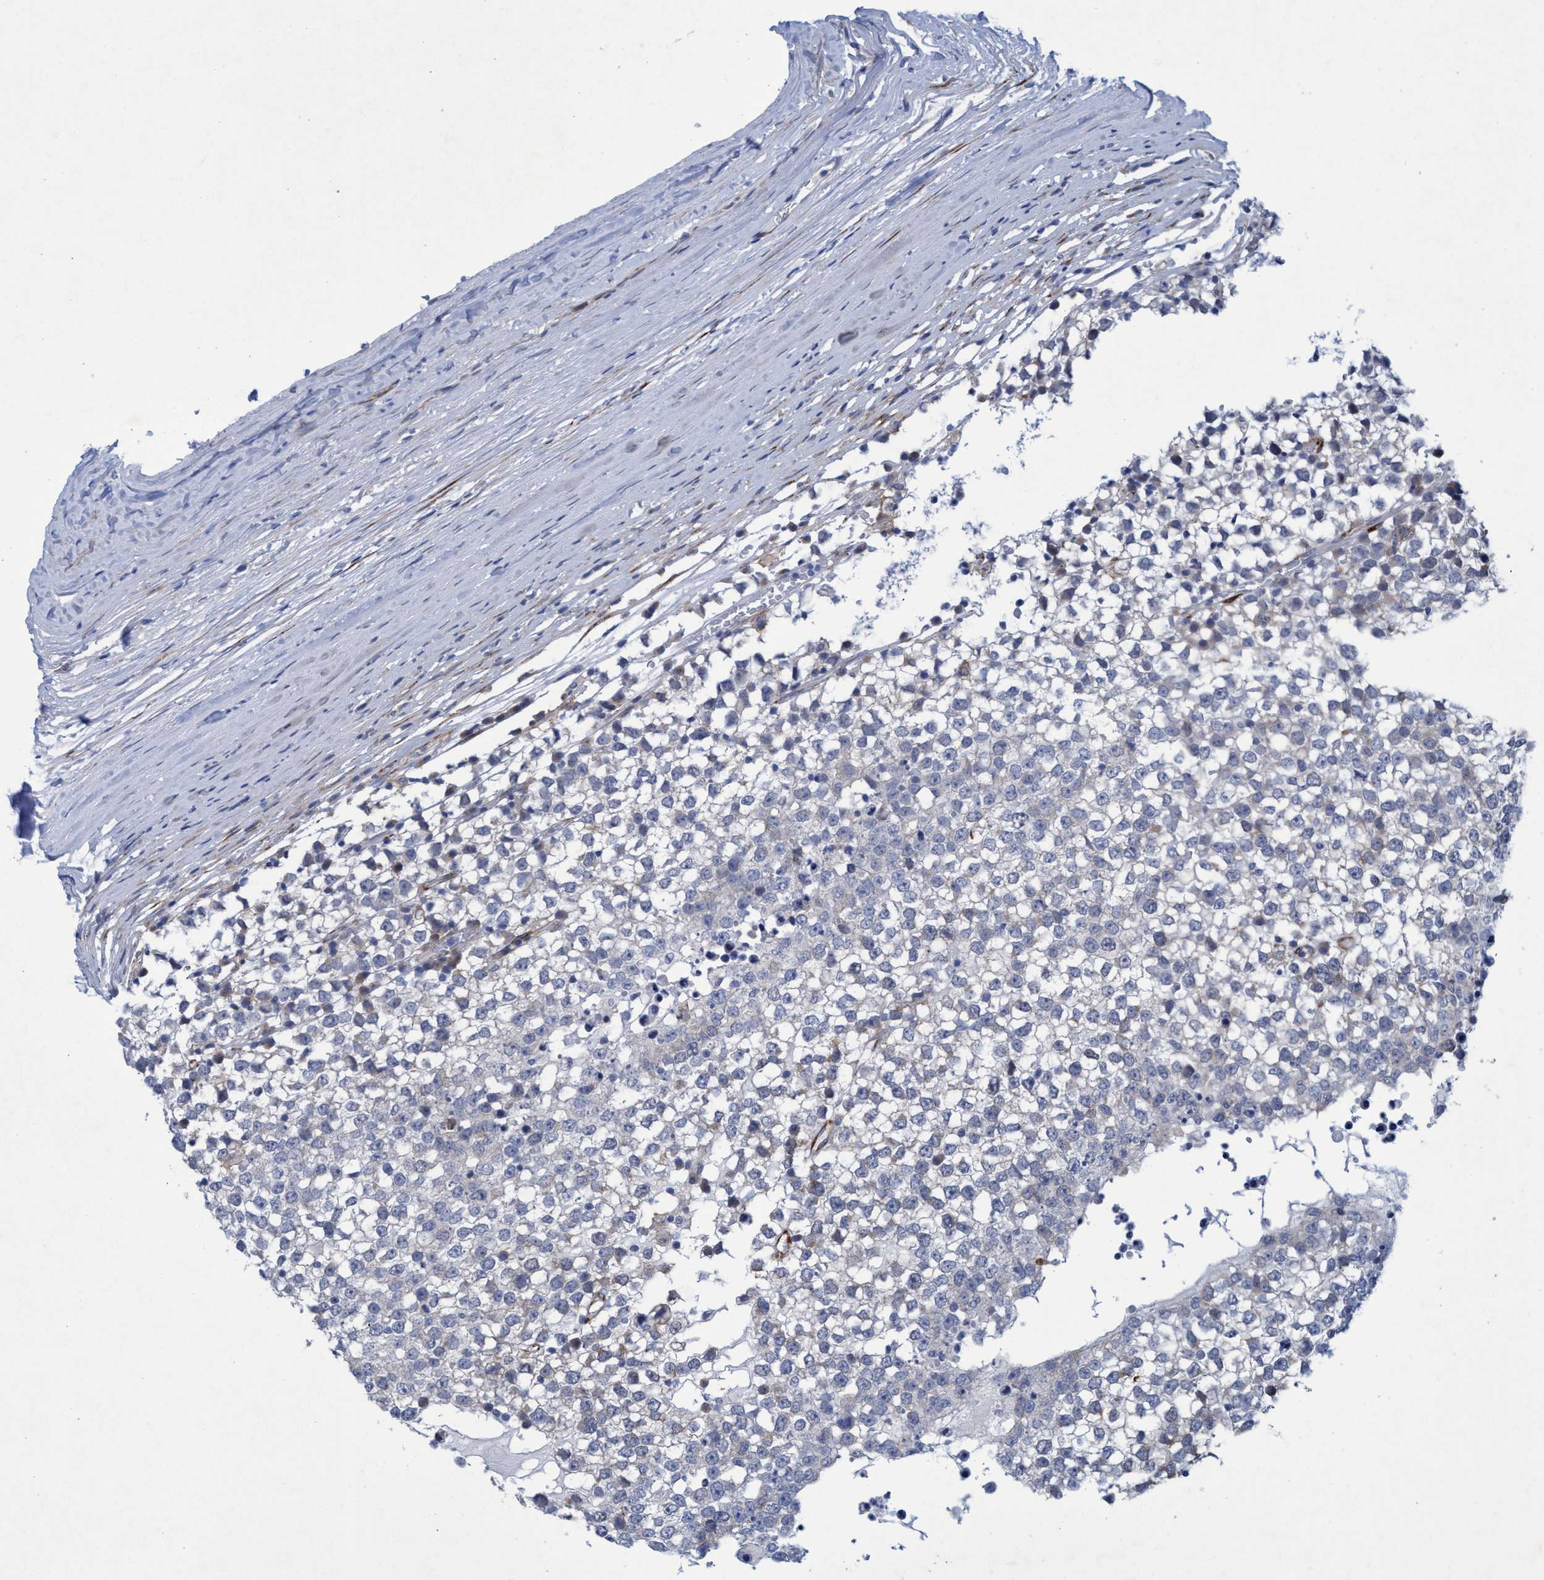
{"staining": {"intensity": "negative", "quantity": "none", "location": "none"}, "tissue": "testis cancer", "cell_type": "Tumor cells", "image_type": "cancer", "snomed": [{"axis": "morphology", "description": "Seminoma, NOS"}, {"axis": "topography", "description": "Testis"}], "caption": "Seminoma (testis) stained for a protein using immunohistochemistry exhibits no positivity tumor cells.", "gene": "SLC43A2", "patient": {"sex": "male", "age": 65}}